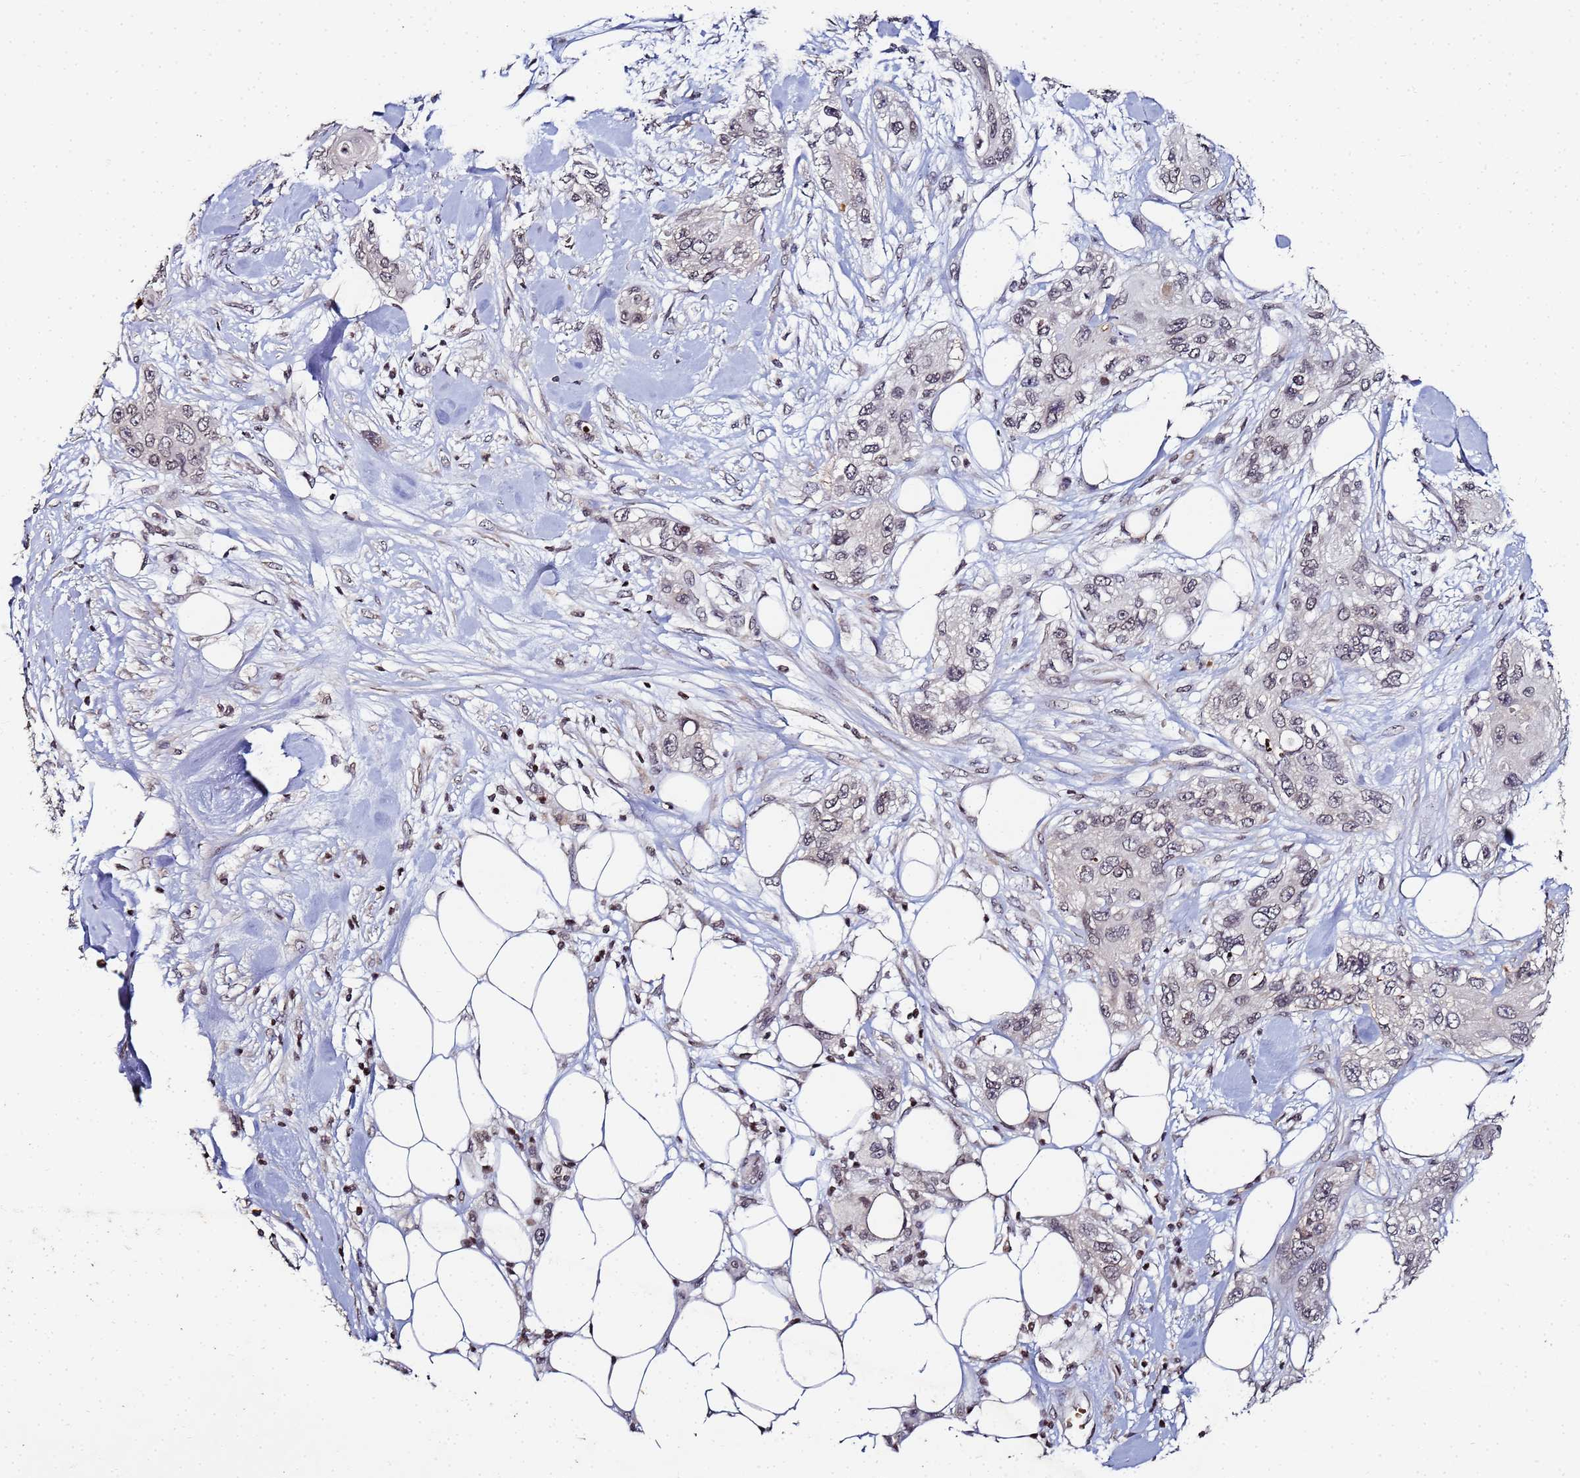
{"staining": {"intensity": "negative", "quantity": "none", "location": "none"}, "tissue": "skin cancer", "cell_type": "Tumor cells", "image_type": "cancer", "snomed": [{"axis": "morphology", "description": "Normal tissue, NOS"}, {"axis": "morphology", "description": "Squamous cell carcinoma, NOS"}, {"axis": "topography", "description": "Skin"}], "caption": "This is an immunohistochemistry (IHC) image of human skin squamous cell carcinoma. There is no positivity in tumor cells.", "gene": "FZD4", "patient": {"sex": "male", "age": 72}}